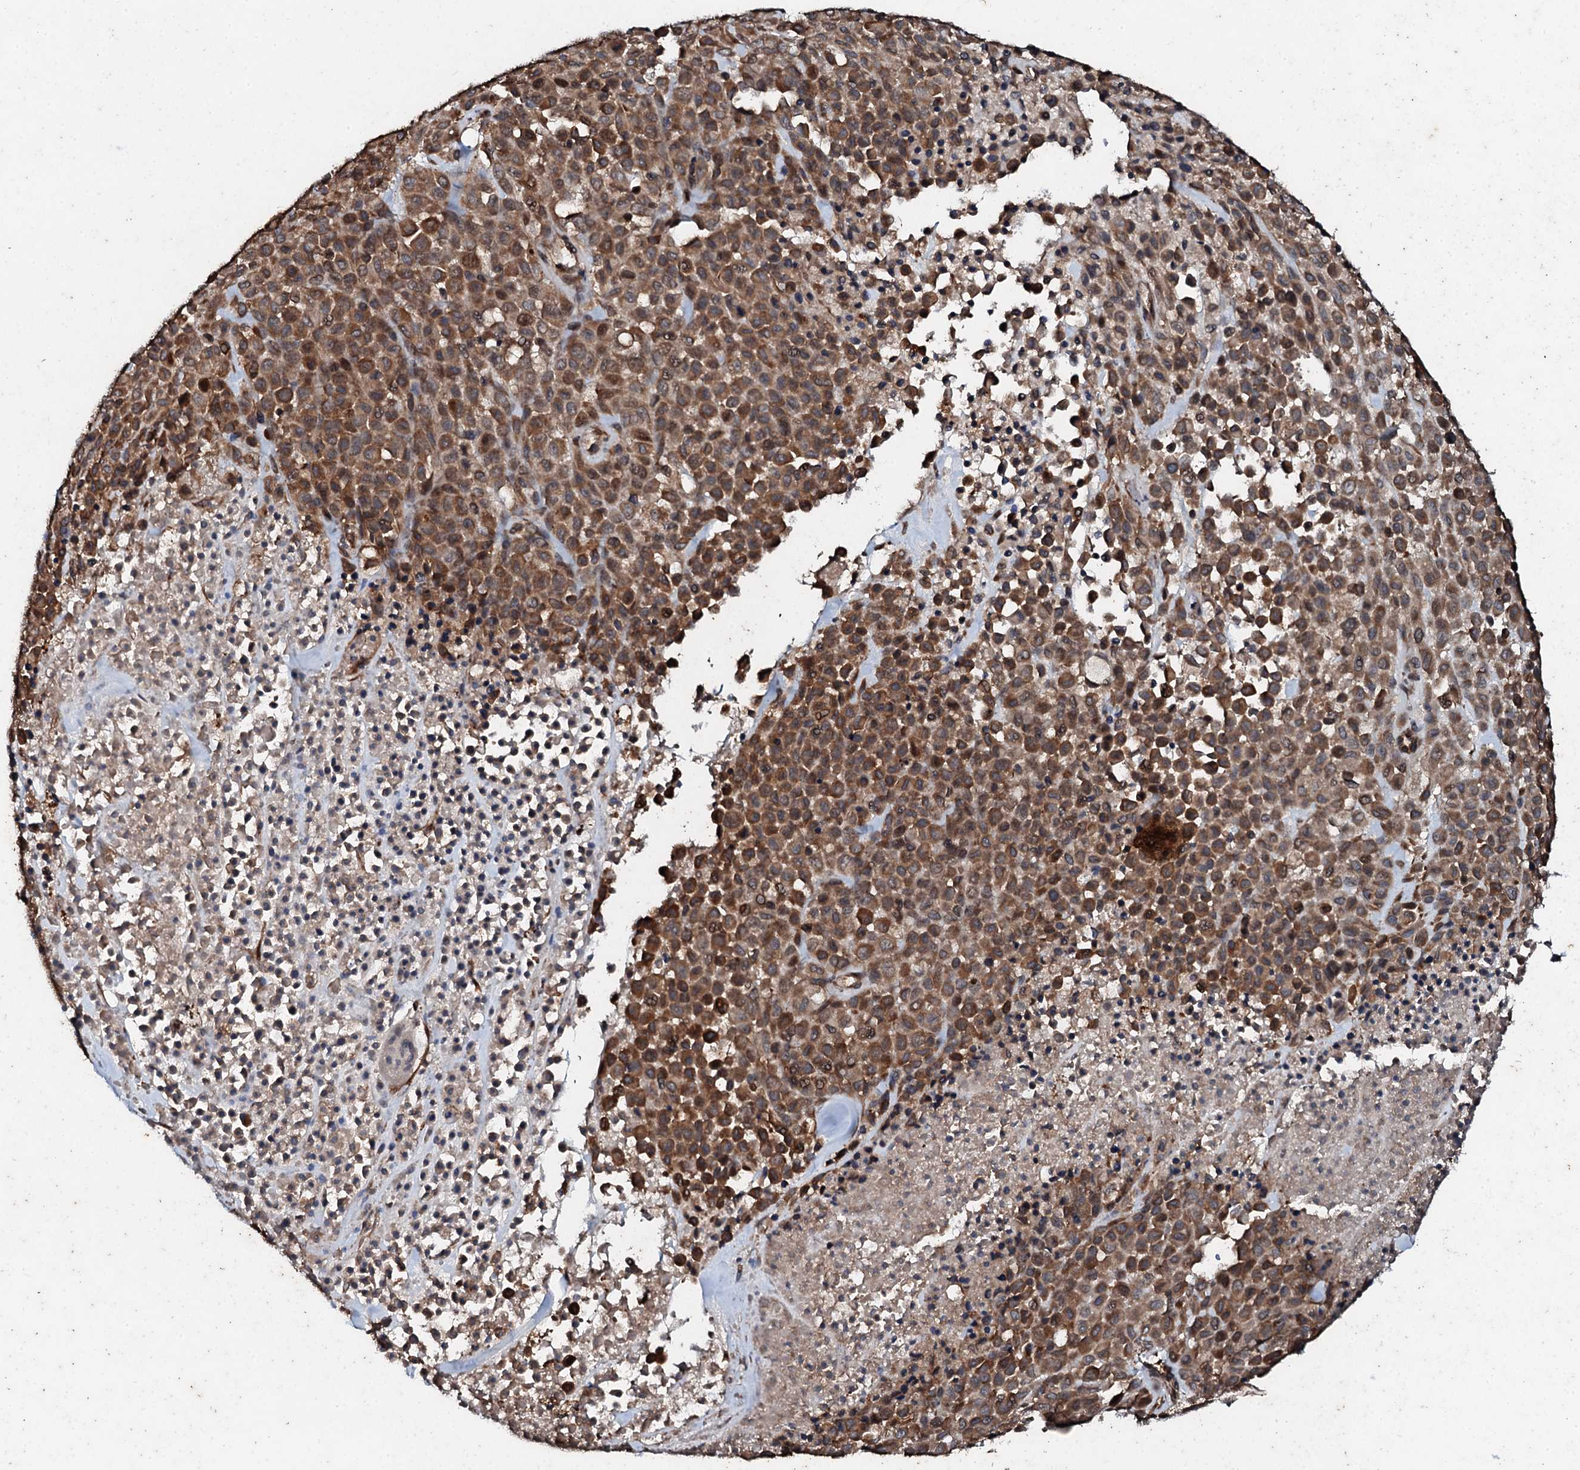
{"staining": {"intensity": "moderate", "quantity": ">75%", "location": "cytoplasmic/membranous"}, "tissue": "melanoma", "cell_type": "Tumor cells", "image_type": "cancer", "snomed": [{"axis": "morphology", "description": "Malignant melanoma, Metastatic site"}, {"axis": "topography", "description": "Skin"}], "caption": "Malignant melanoma (metastatic site) stained with immunohistochemistry (IHC) displays moderate cytoplasmic/membranous expression in about >75% of tumor cells.", "gene": "ADAMTS10", "patient": {"sex": "female", "age": 81}}